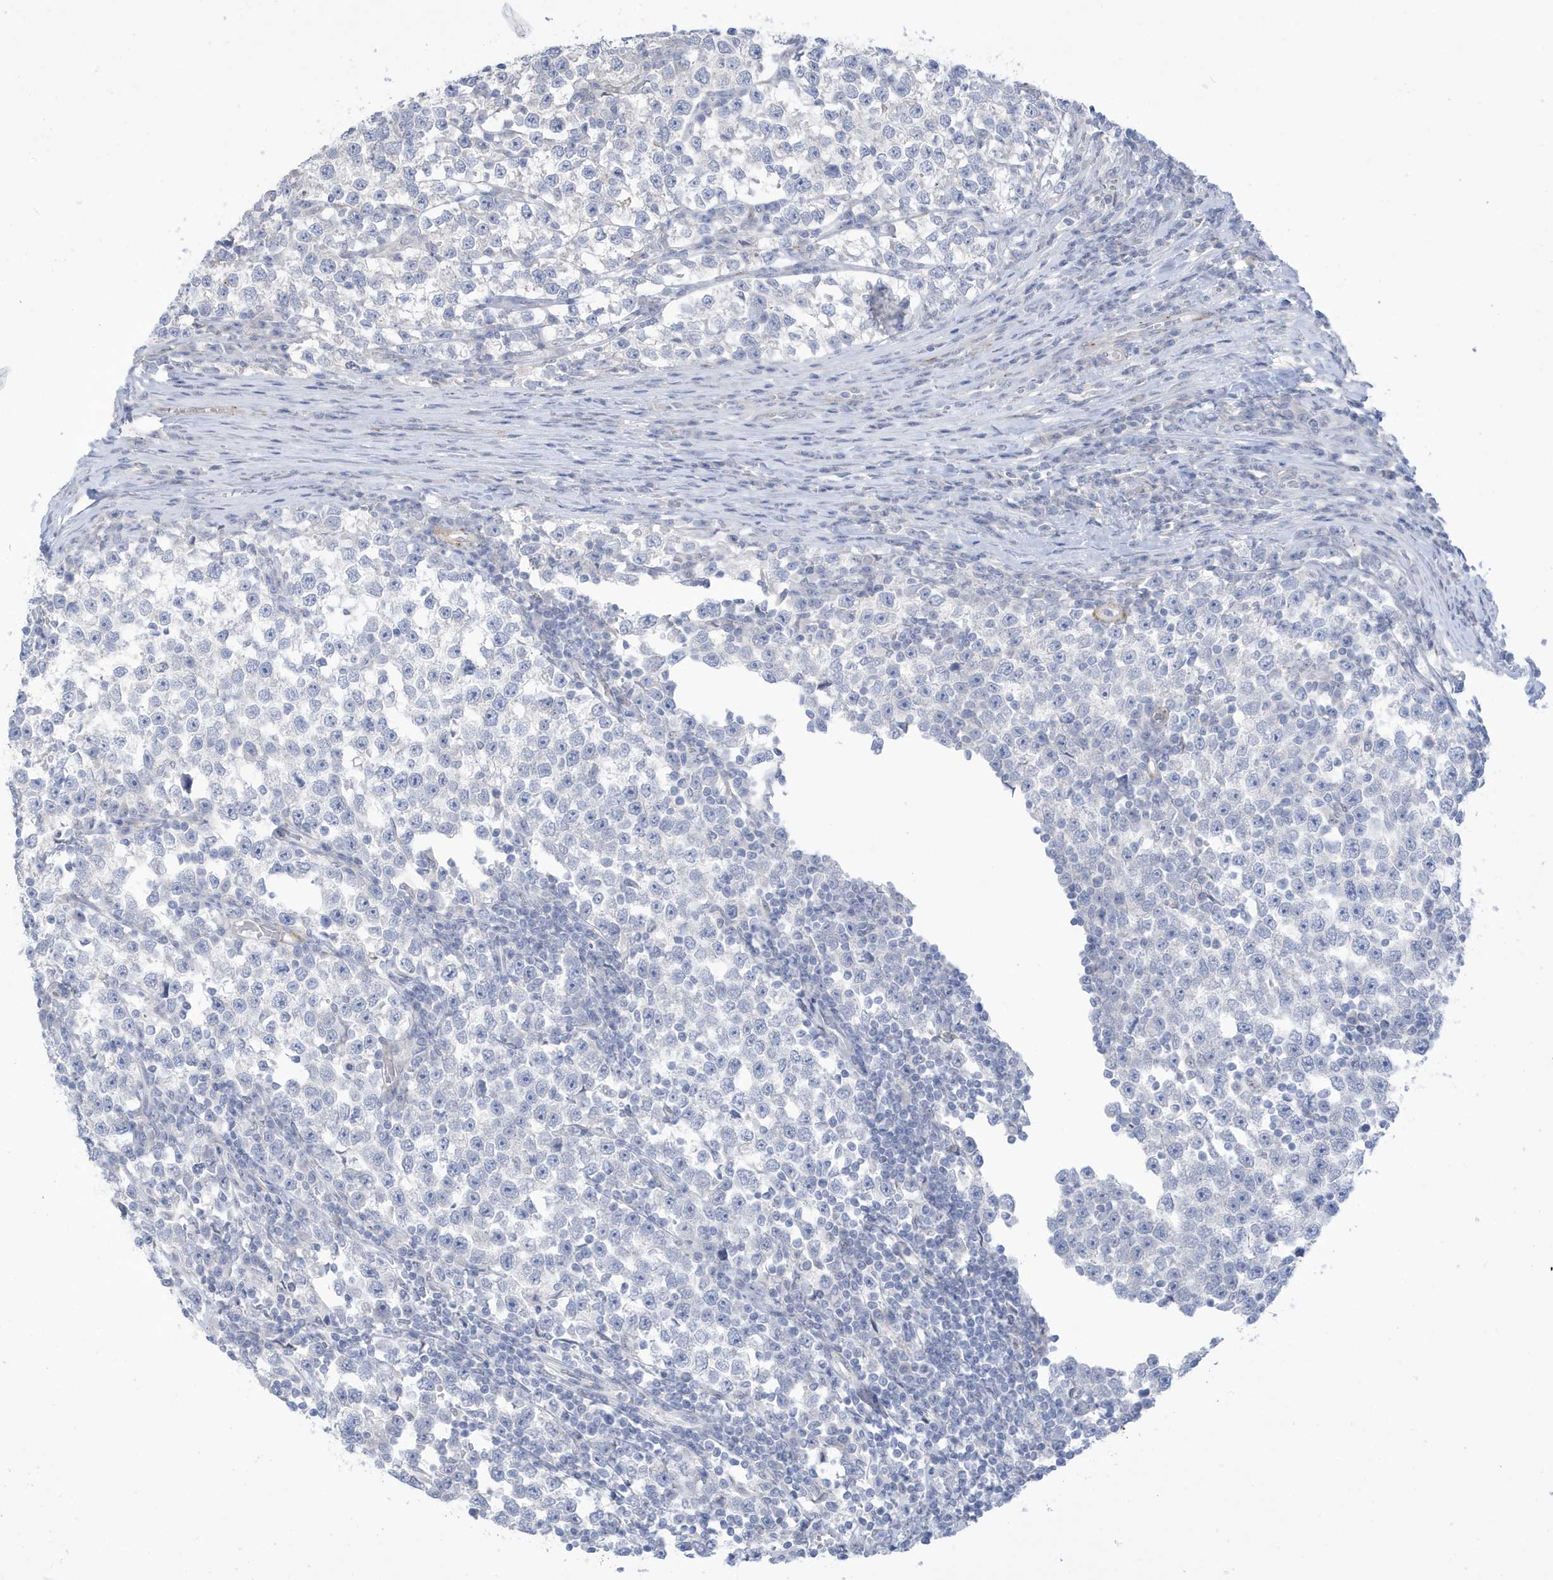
{"staining": {"intensity": "negative", "quantity": "none", "location": "none"}, "tissue": "testis cancer", "cell_type": "Tumor cells", "image_type": "cancer", "snomed": [{"axis": "morphology", "description": "Normal tissue, NOS"}, {"axis": "morphology", "description": "Seminoma, NOS"}, {"axis": "topography", "description": "Testis"}], "caption": "DAB (3,3'-diaminobenzidine) immunohistochemical staining of human testis cancer (seminoma) displays no significant expression in tumor cells. The staining is performed using DAB (3,3'-diaminobenzidine) brown chromogen with nuclei counter-stained in using hematoxylin.", "gene": "PERM1", "patient": {"sex": "male", "age": 43}}